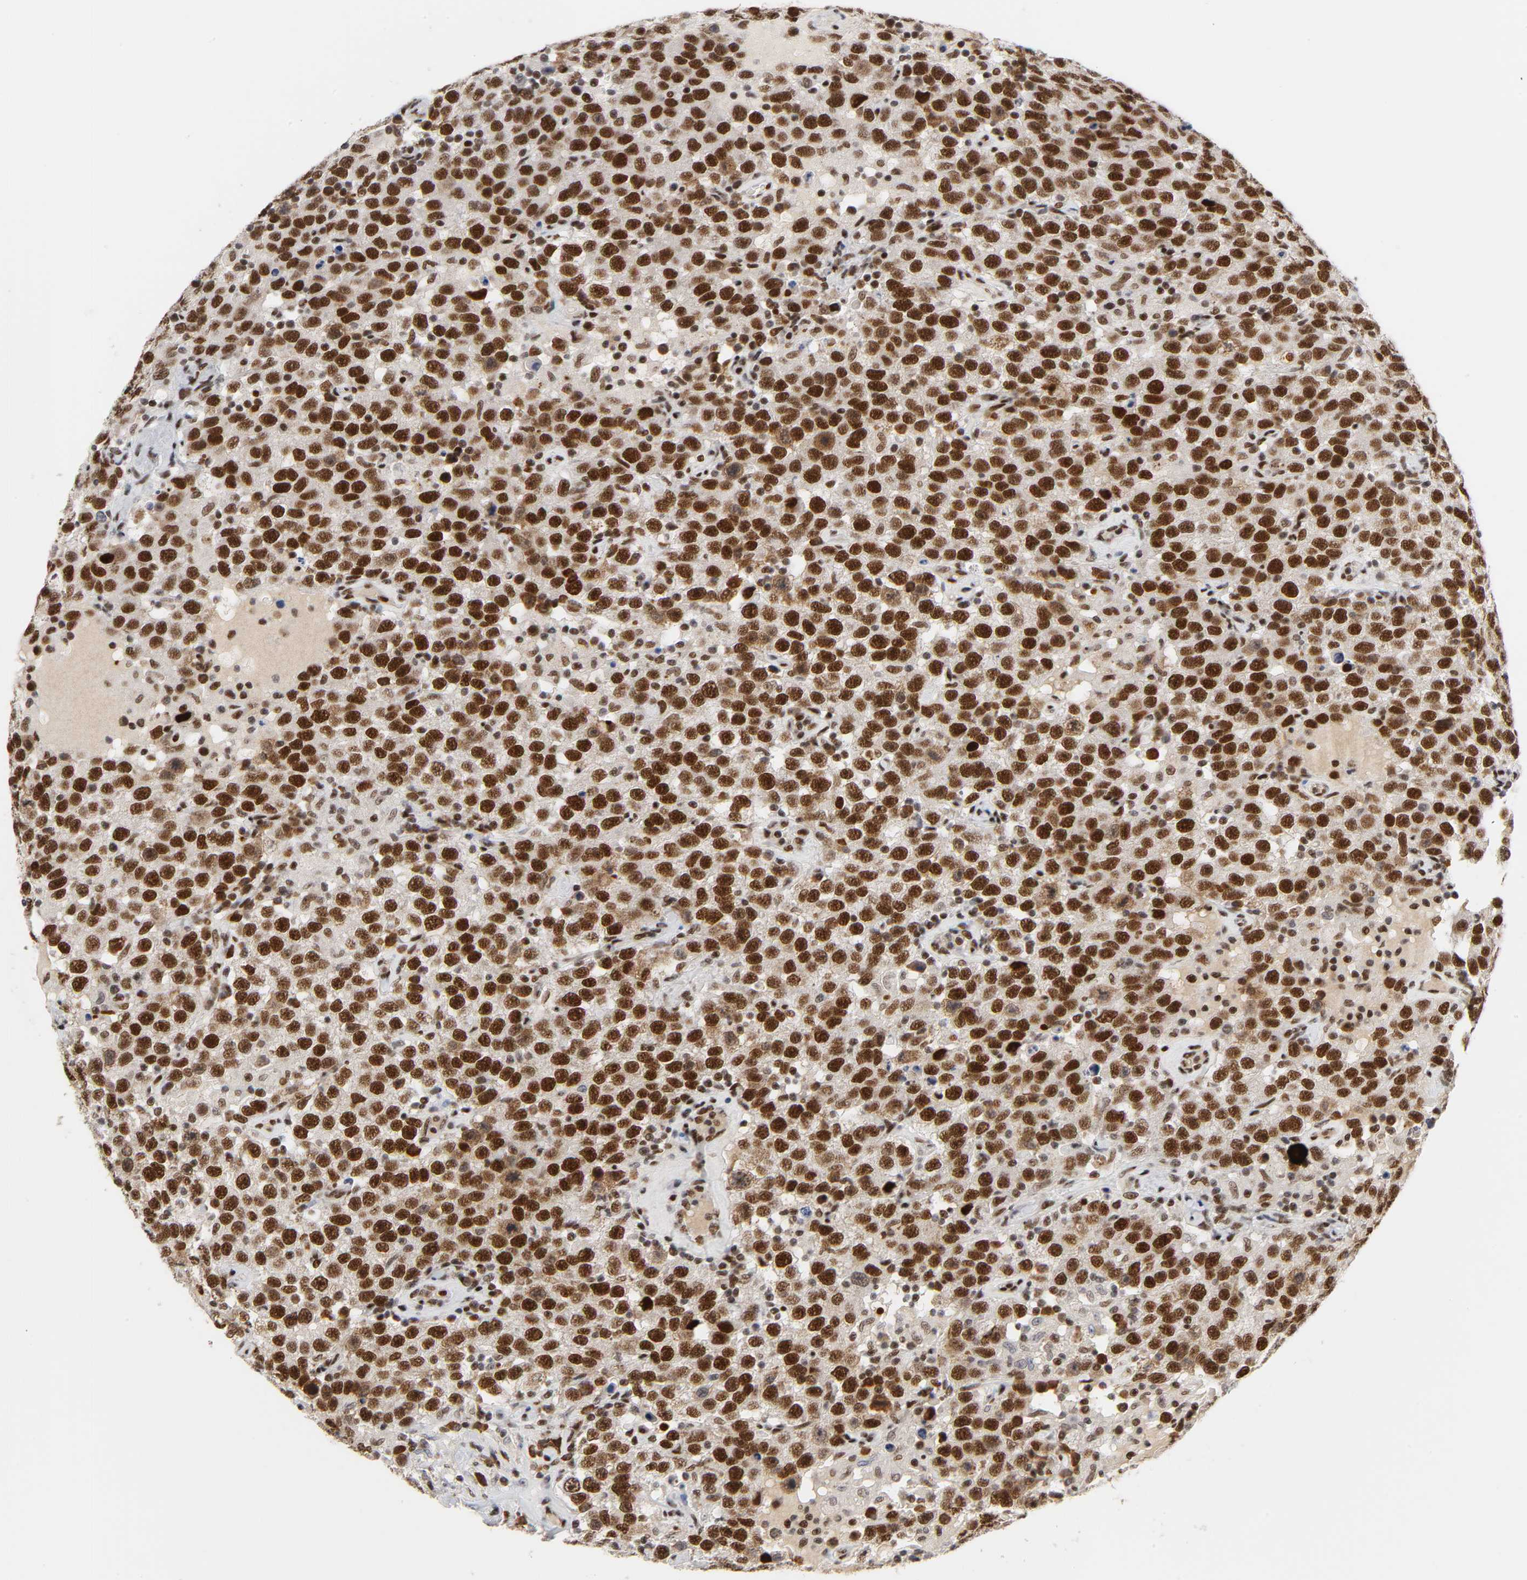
{"staining": {"intensity": "strong", "quantity": ">75%", "location": "nuclear"}, "tissue": "testis cancer", "cell_type": "Tumor cells", "image_type": "cancer", "snomed": [{"axis": "morphology", "description": "Seminoma, NOS"}, {"axis": "topography", "description": "Testis"}], "caption": "Tumor cells display high levels of strong nuclear positivity in about >75% of cells in testis cancer.", "gene": "CREBBP", "patient": {"sex": "male", "age": 41}}